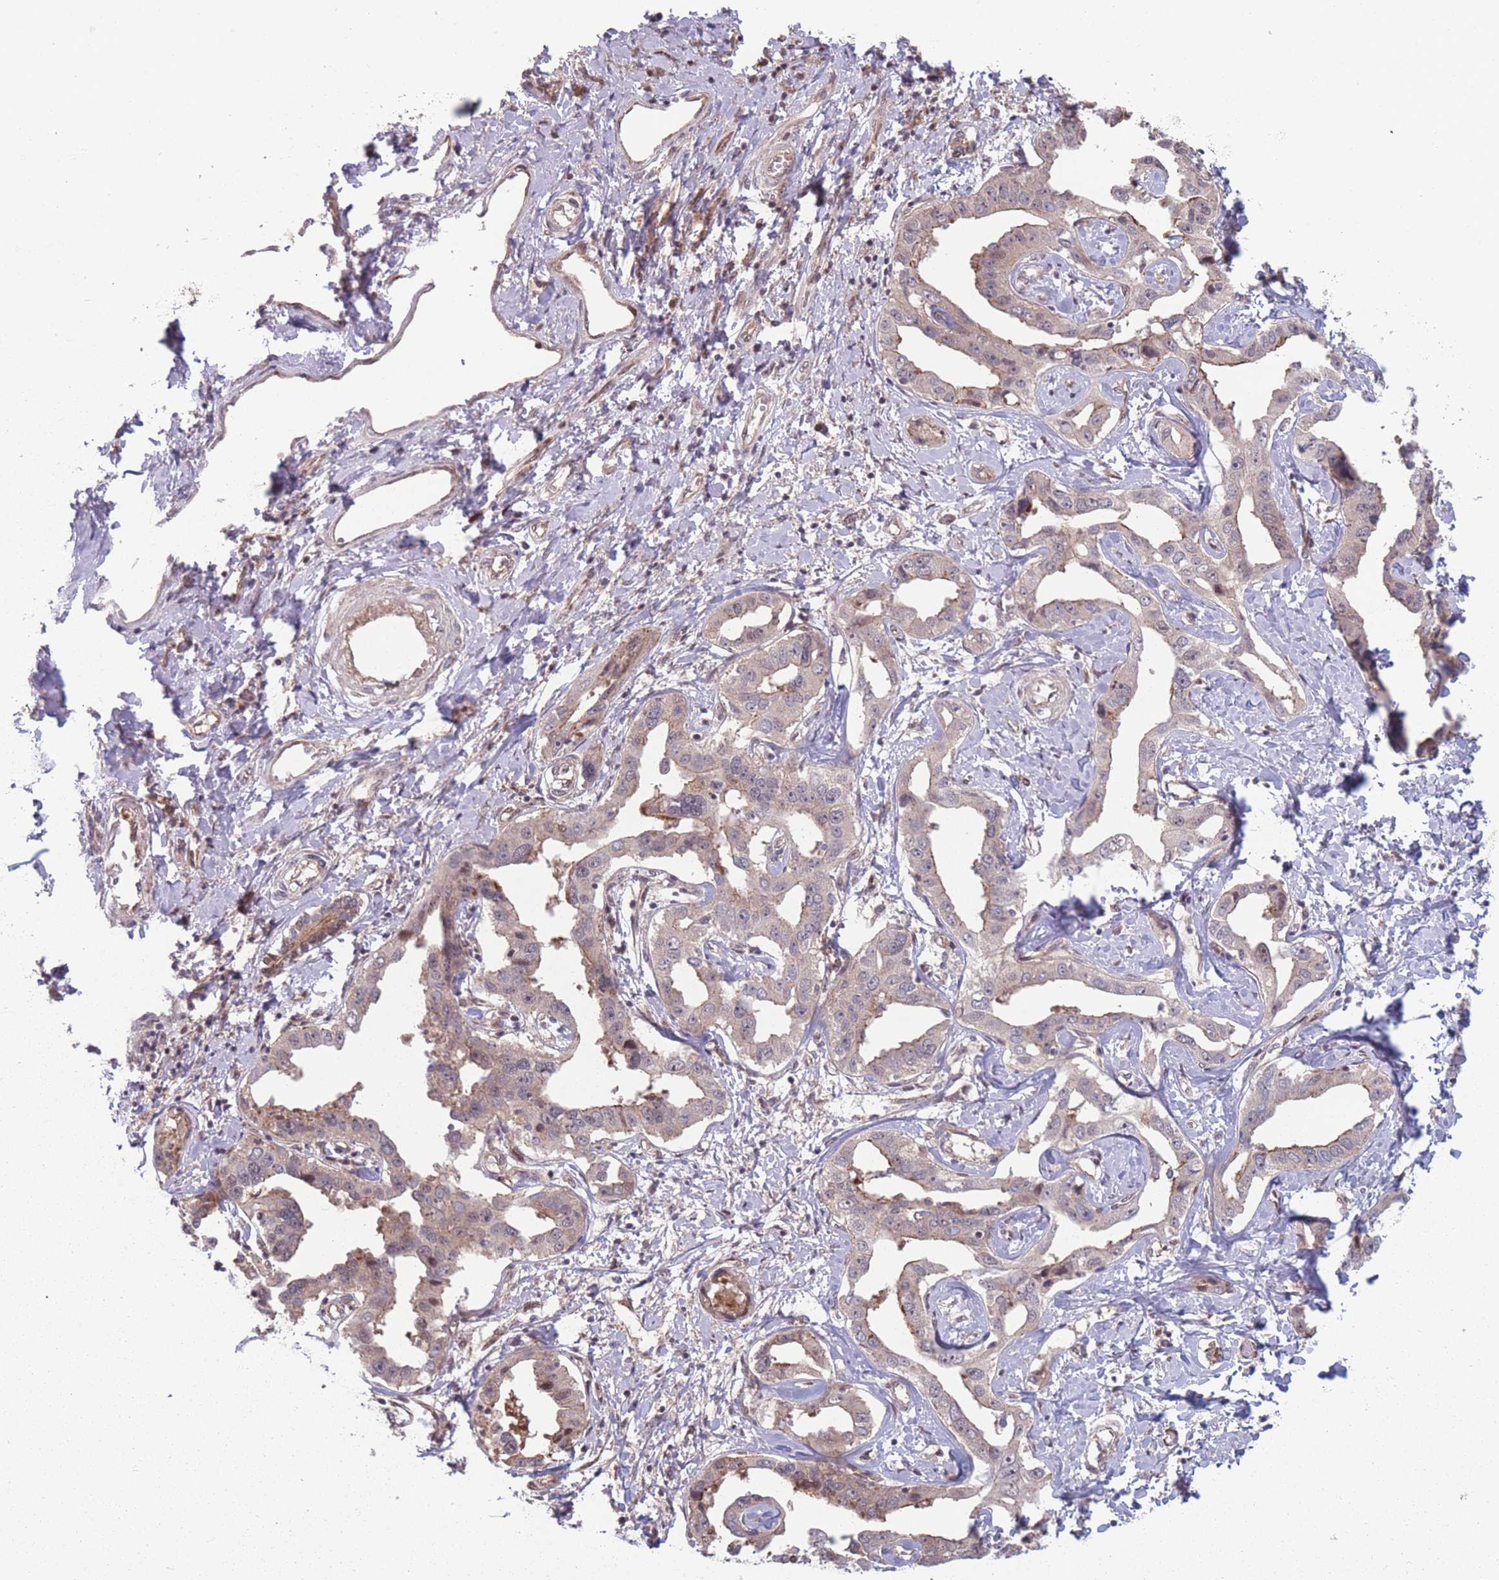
{"staining": {"intensity": "weak", "quantity": ">75%", "location": "cytoplasmic/membranous"}, "tissue": "liver cancer", "cell_type": "Tumor cells", "image_type": "cancer", "snomed": [{"axis": "morphology", "description": "Cholangiocarcinoma"}, {"axis": "topography", "description": "Liver"}], "caption": "A brown stain highlights weak cytoplasmic/membranous positivity of a protein in liver cancer tumor cells.", "gene": "RPS18", "patient": {"sex": "male", "age": 59}}